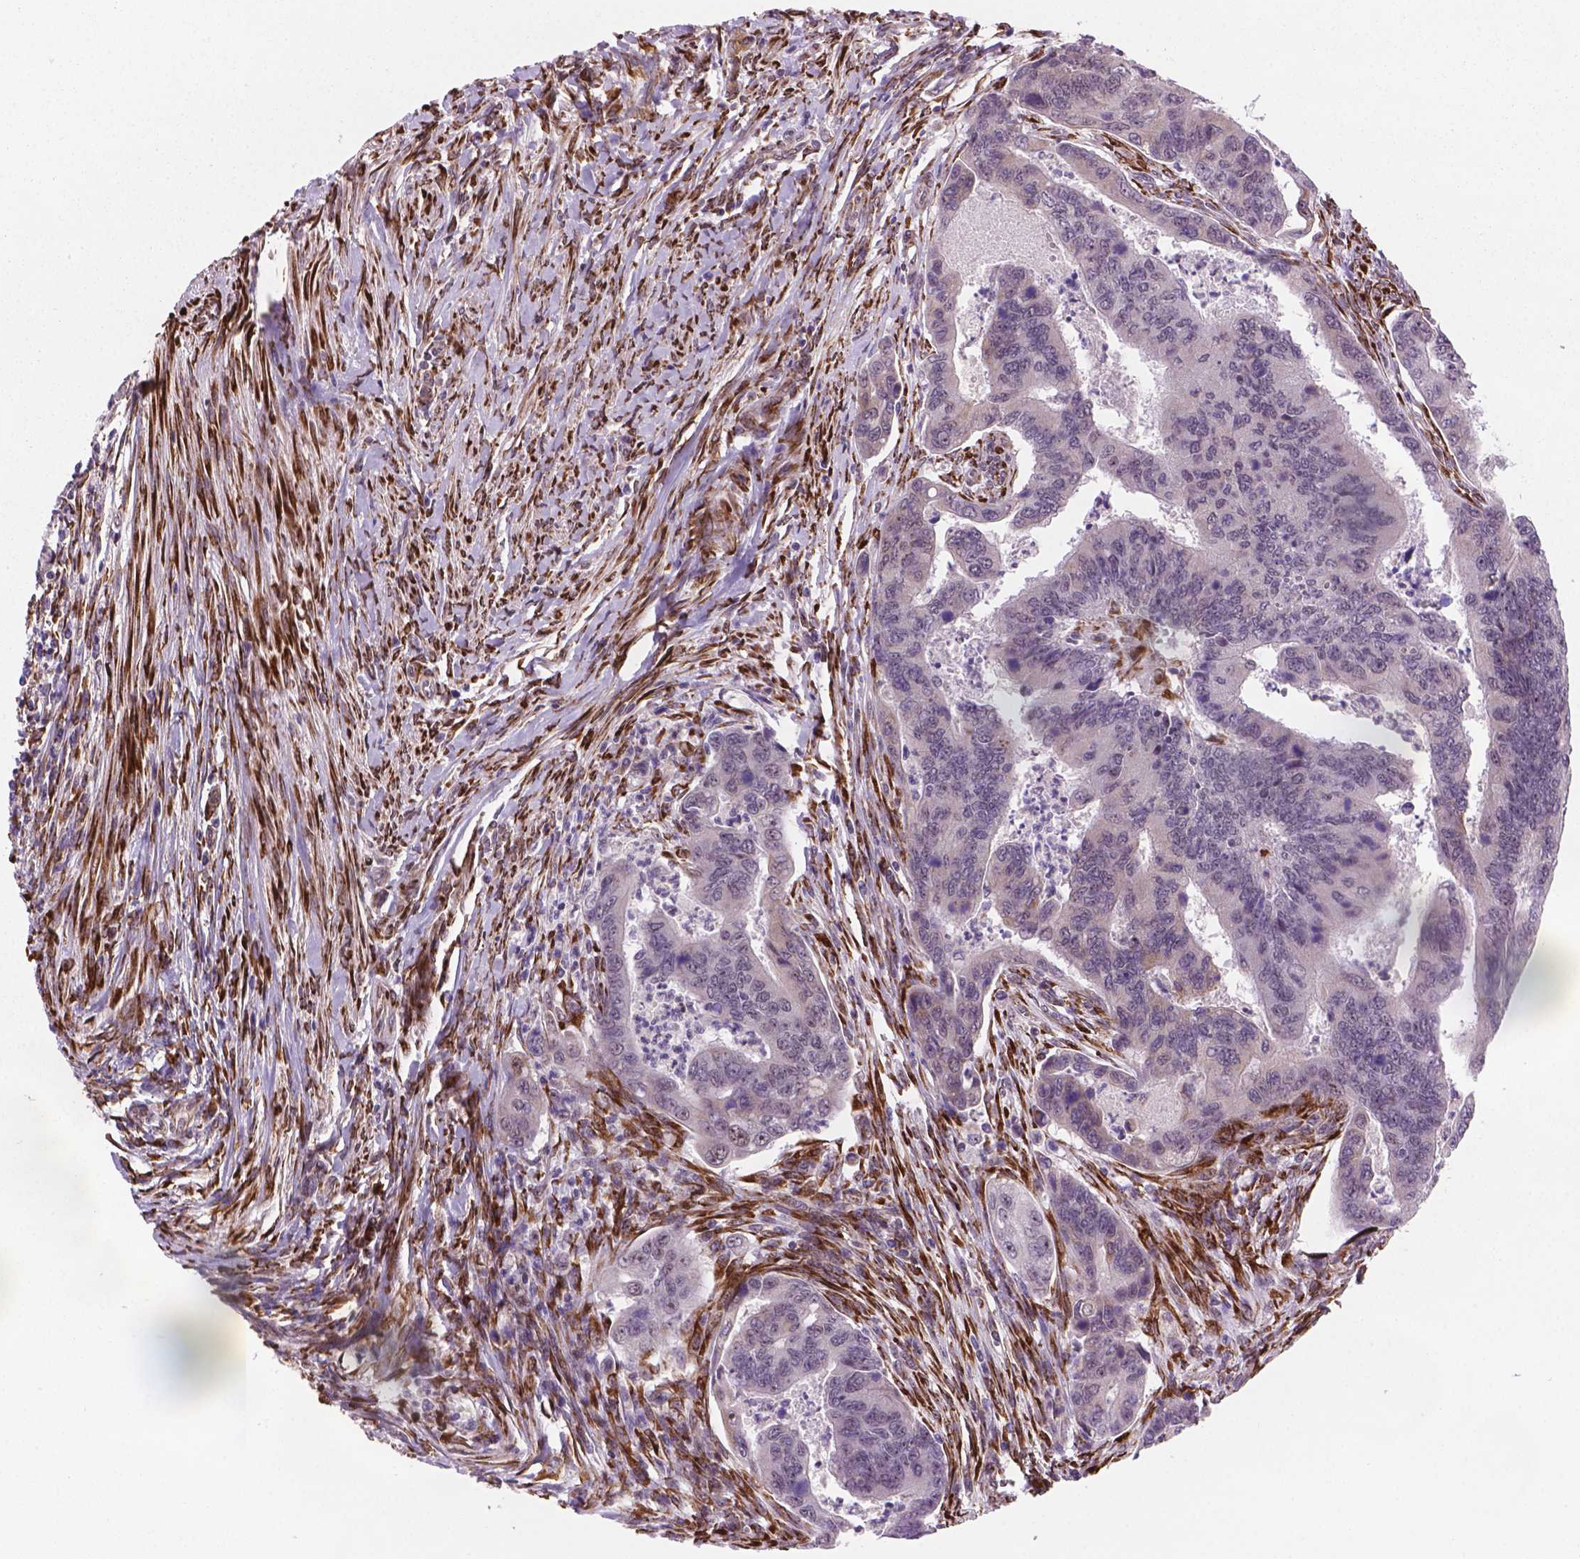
{"staining": {"intensity": "negative", "quantity": "none", "location": "none"}, "tissue": "colorectal cancer", "cell_type": "Tumor cells", "image_type": "cancer", "snomed": [{"axis": "morphology", "description": "Adenocarcinoma, NOS"}, {"axis": "topography", "description": "Colon"}], "caption": "Histopathology image shows no protein expression in tumor cells of colorectal adenocarcinoma tissue.", "gene": "FNIP1", "patient": {"sex": "female", "age": 67}}